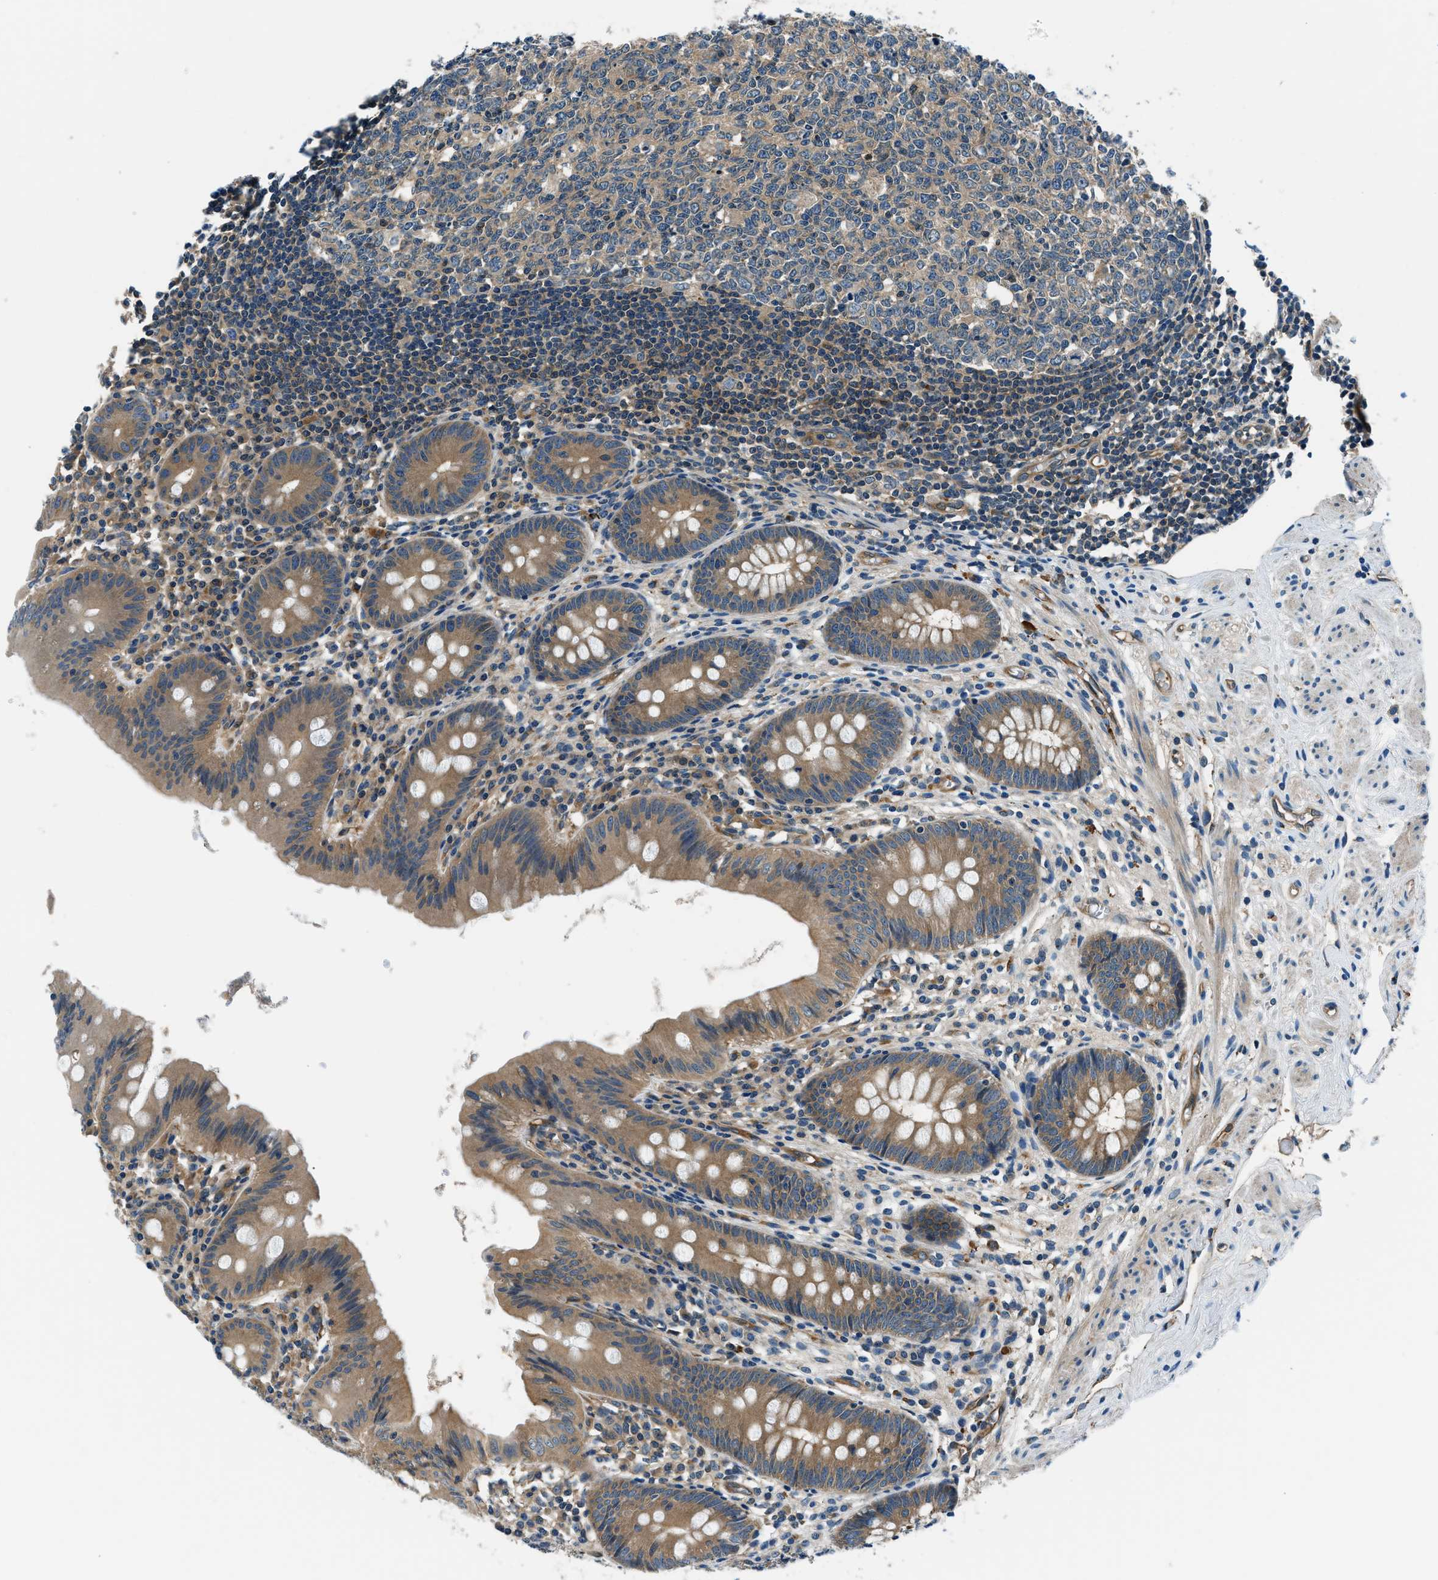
{"staining": {"intensity": "moderate", "quantity": ">75%", "location": "cytoplasmic/membranous"}, "tissue": "appendix", "cell_type": "Glandular cells", "image_type": "normal", "snomed": [{"axis": "morphology", "description": "Normal tissue, NOS"}, {"axis": "topography", "description": "Appendix"}], "caption": "Glandular cells demonstrate medium levels of moderate cytoplasmic/membranous expression in about >75% of cells in normal human appendix. (DAB IHC with brightfield microscopy, high magnification).", "gene": "SLC19A2", "patient": {"sex": "male", "age": 56}}